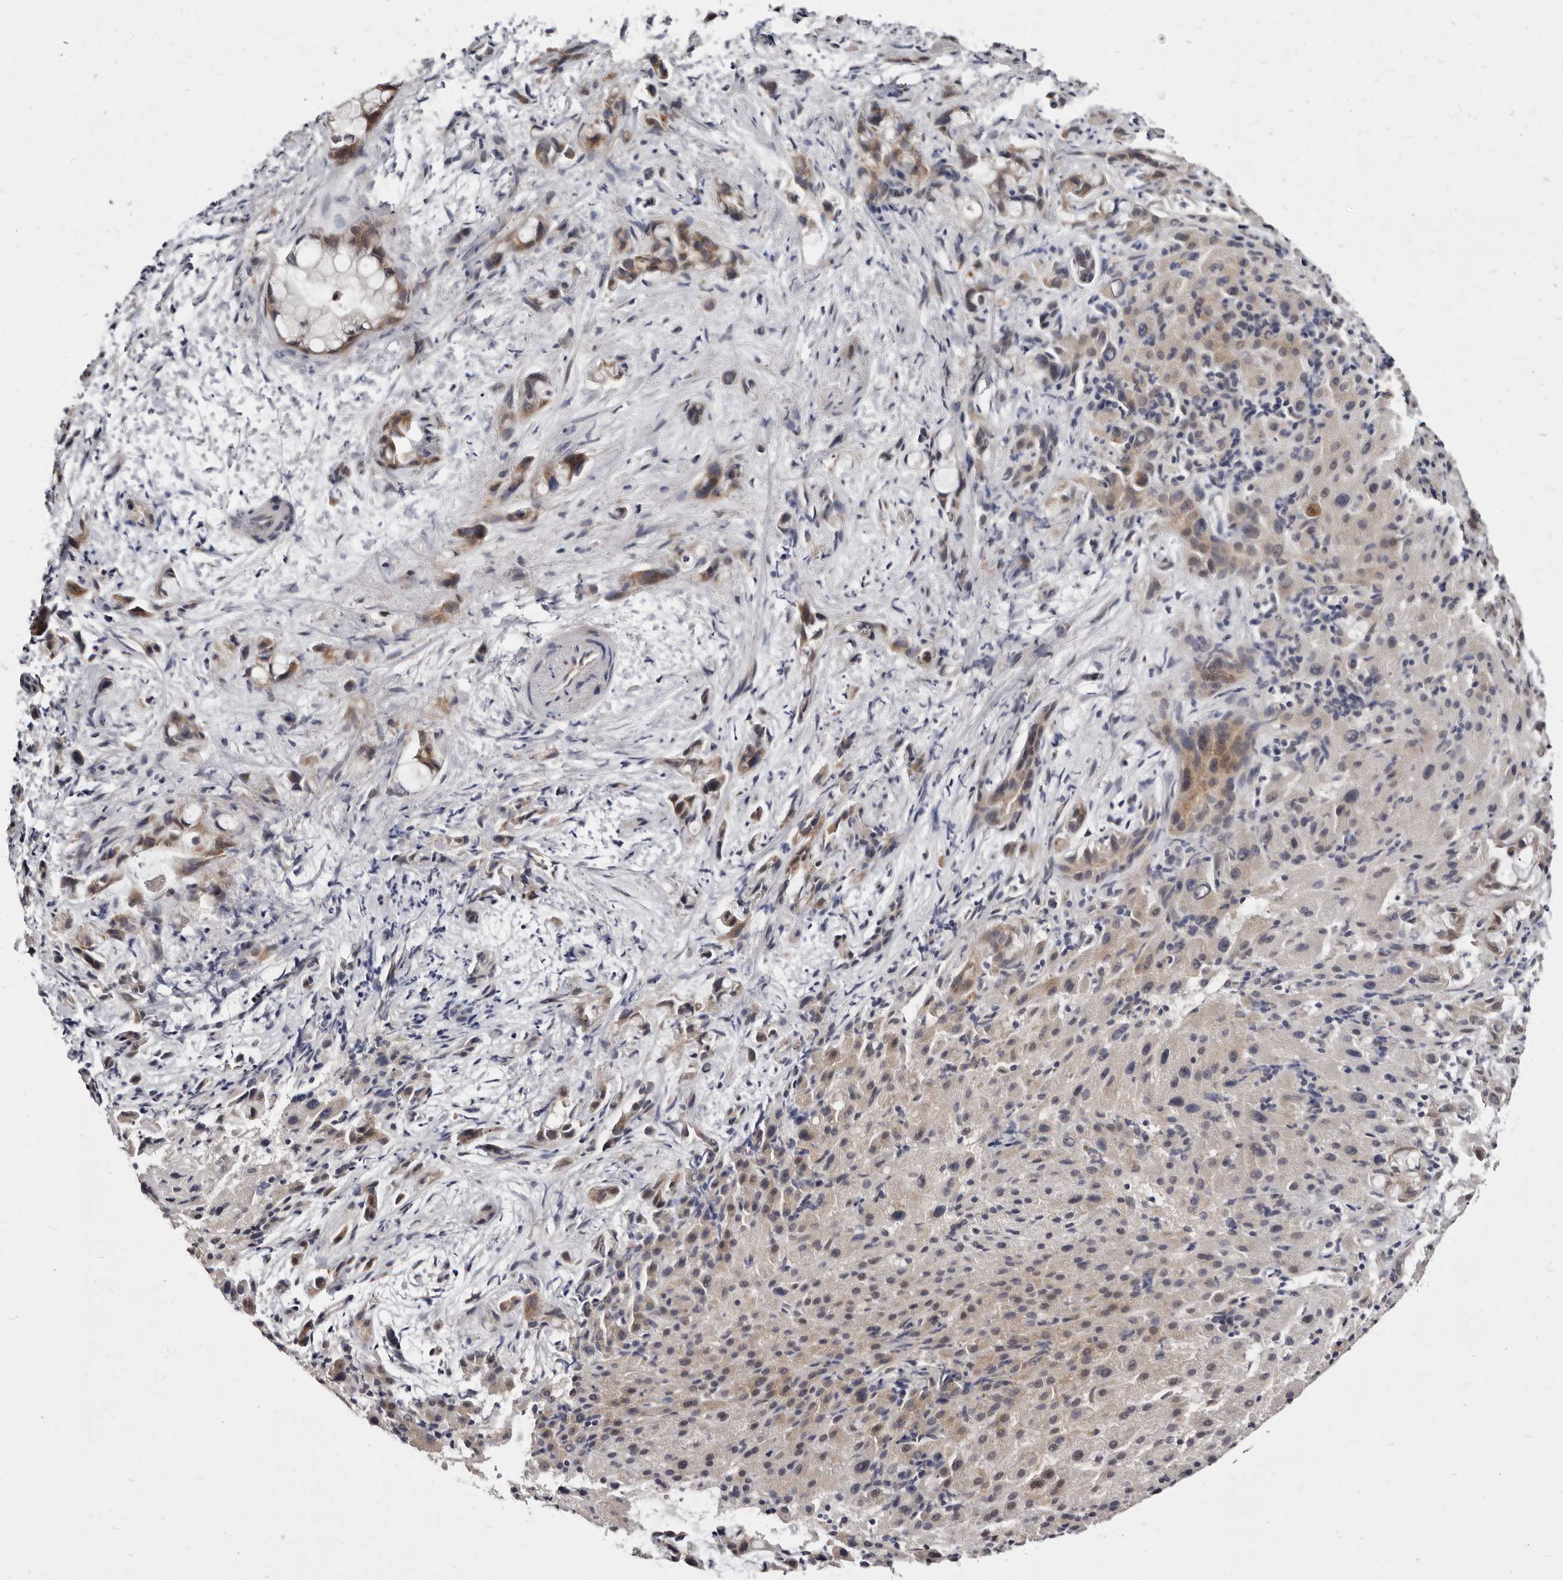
{"staining": {"intensity": "moderate", "quantity": "<25%", "location": "cytoplasmic/membranous"}, "tissue": "liver cancer", "cell_type": "Tumor cells", "image_type": "cancer", "snomed": [{"axis": "morphology", "description": "Cholangiocarcinoma"}, {"axis": "topography", "description": "Liver"}], "caption": "A photomicrograph showing moderate cytoplasmic/membranous expression in approximately <25% of tumor cells in cholangiocarcinoma (liver), as visualized by brown immunohistochemical staining.", "gene": "KLHL4", "patient": {"sex": "female", "age": 72}}